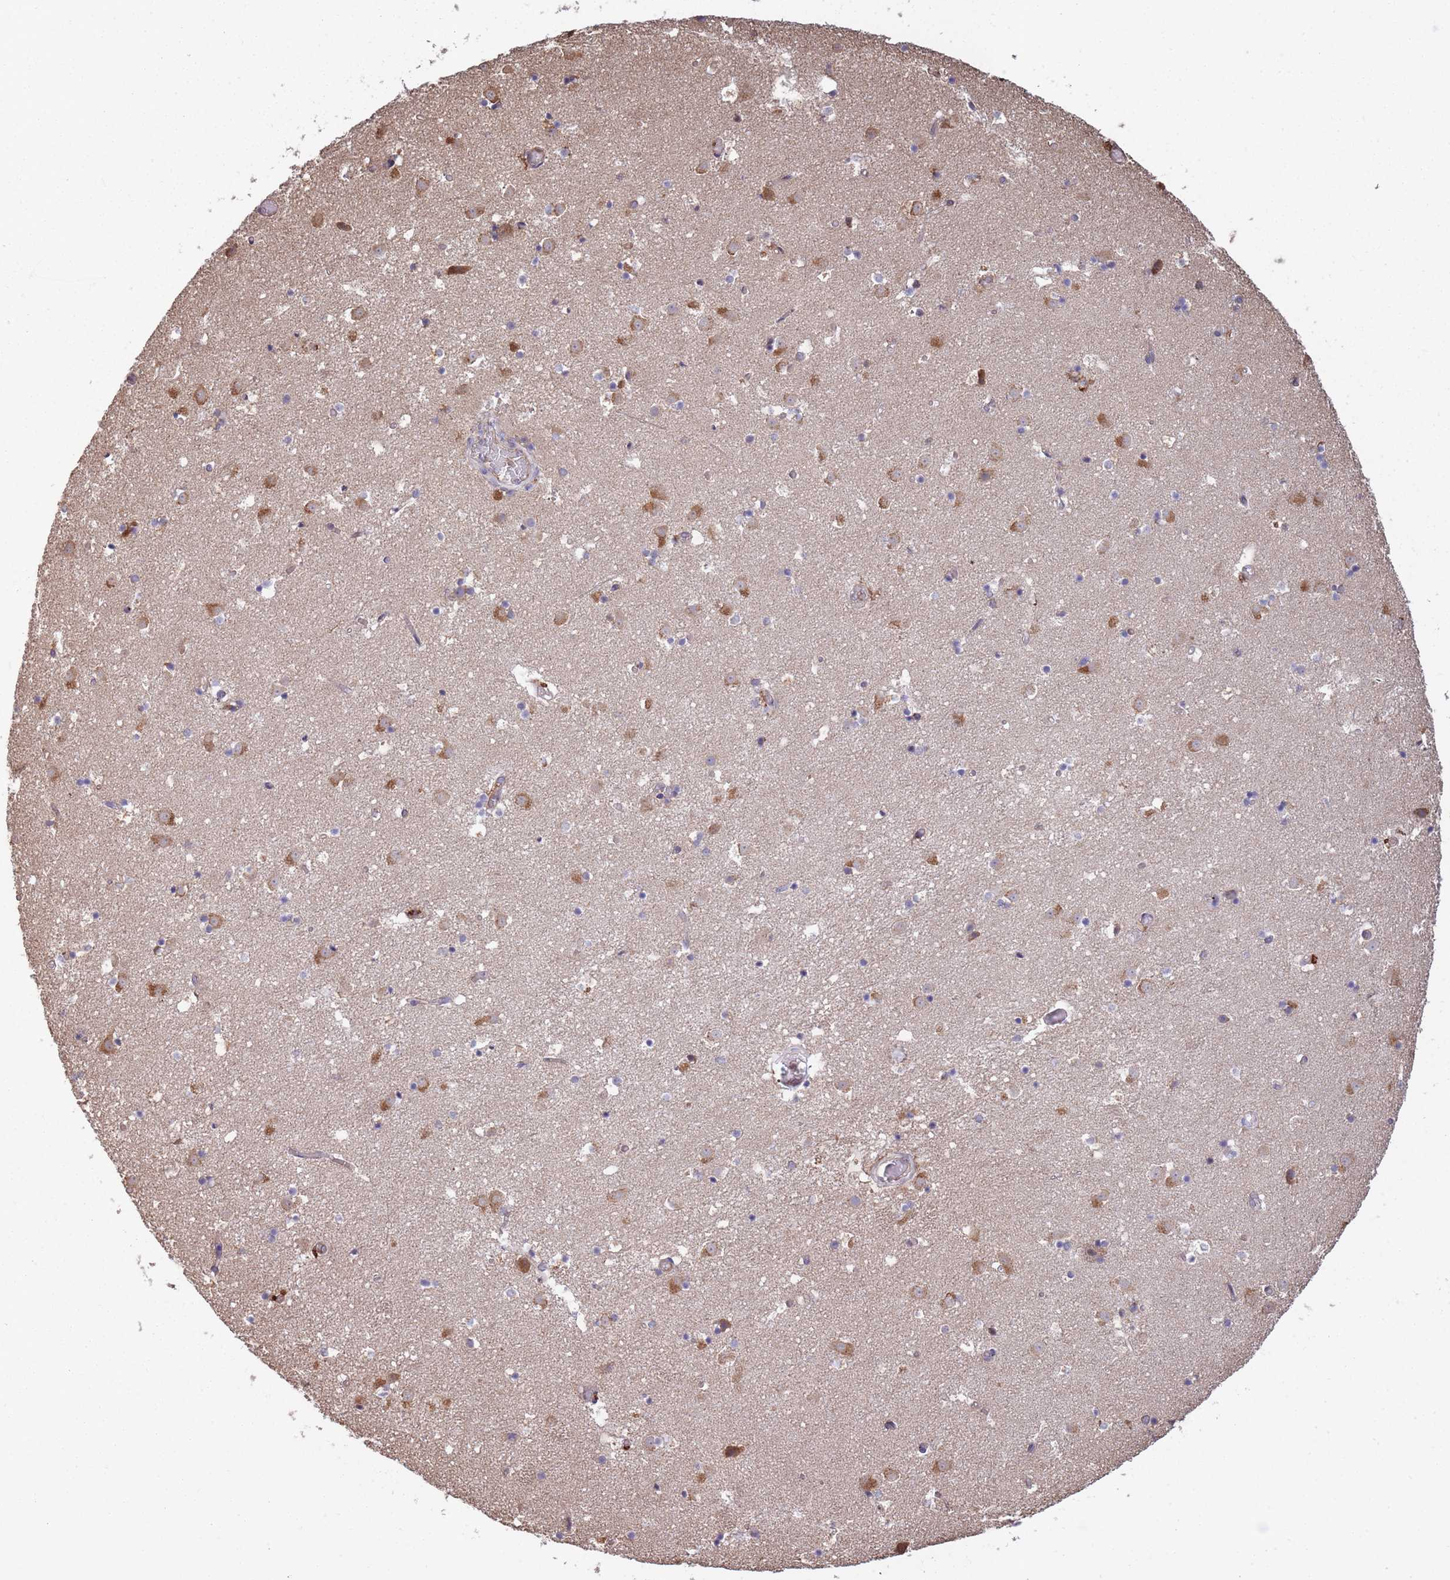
{"staining": {"intensity": "negative", "quantity": "none", "location": "none"}, "tissue": "caudate", "cell_type": "Glial cells", "image_type": "normal", "snomed": [{"axis": "morphology", "description": "Normal tissue, NOS"}, {"axis": "topography", "description": "Lateral ventricle wall"}], "caption": "Human caudate stained for a protein using immunohistochemistry (IHC) reveals no positivity in glial cells.", "gene": "ARL13B", "patient": {"sex": "male", "age": 25}}